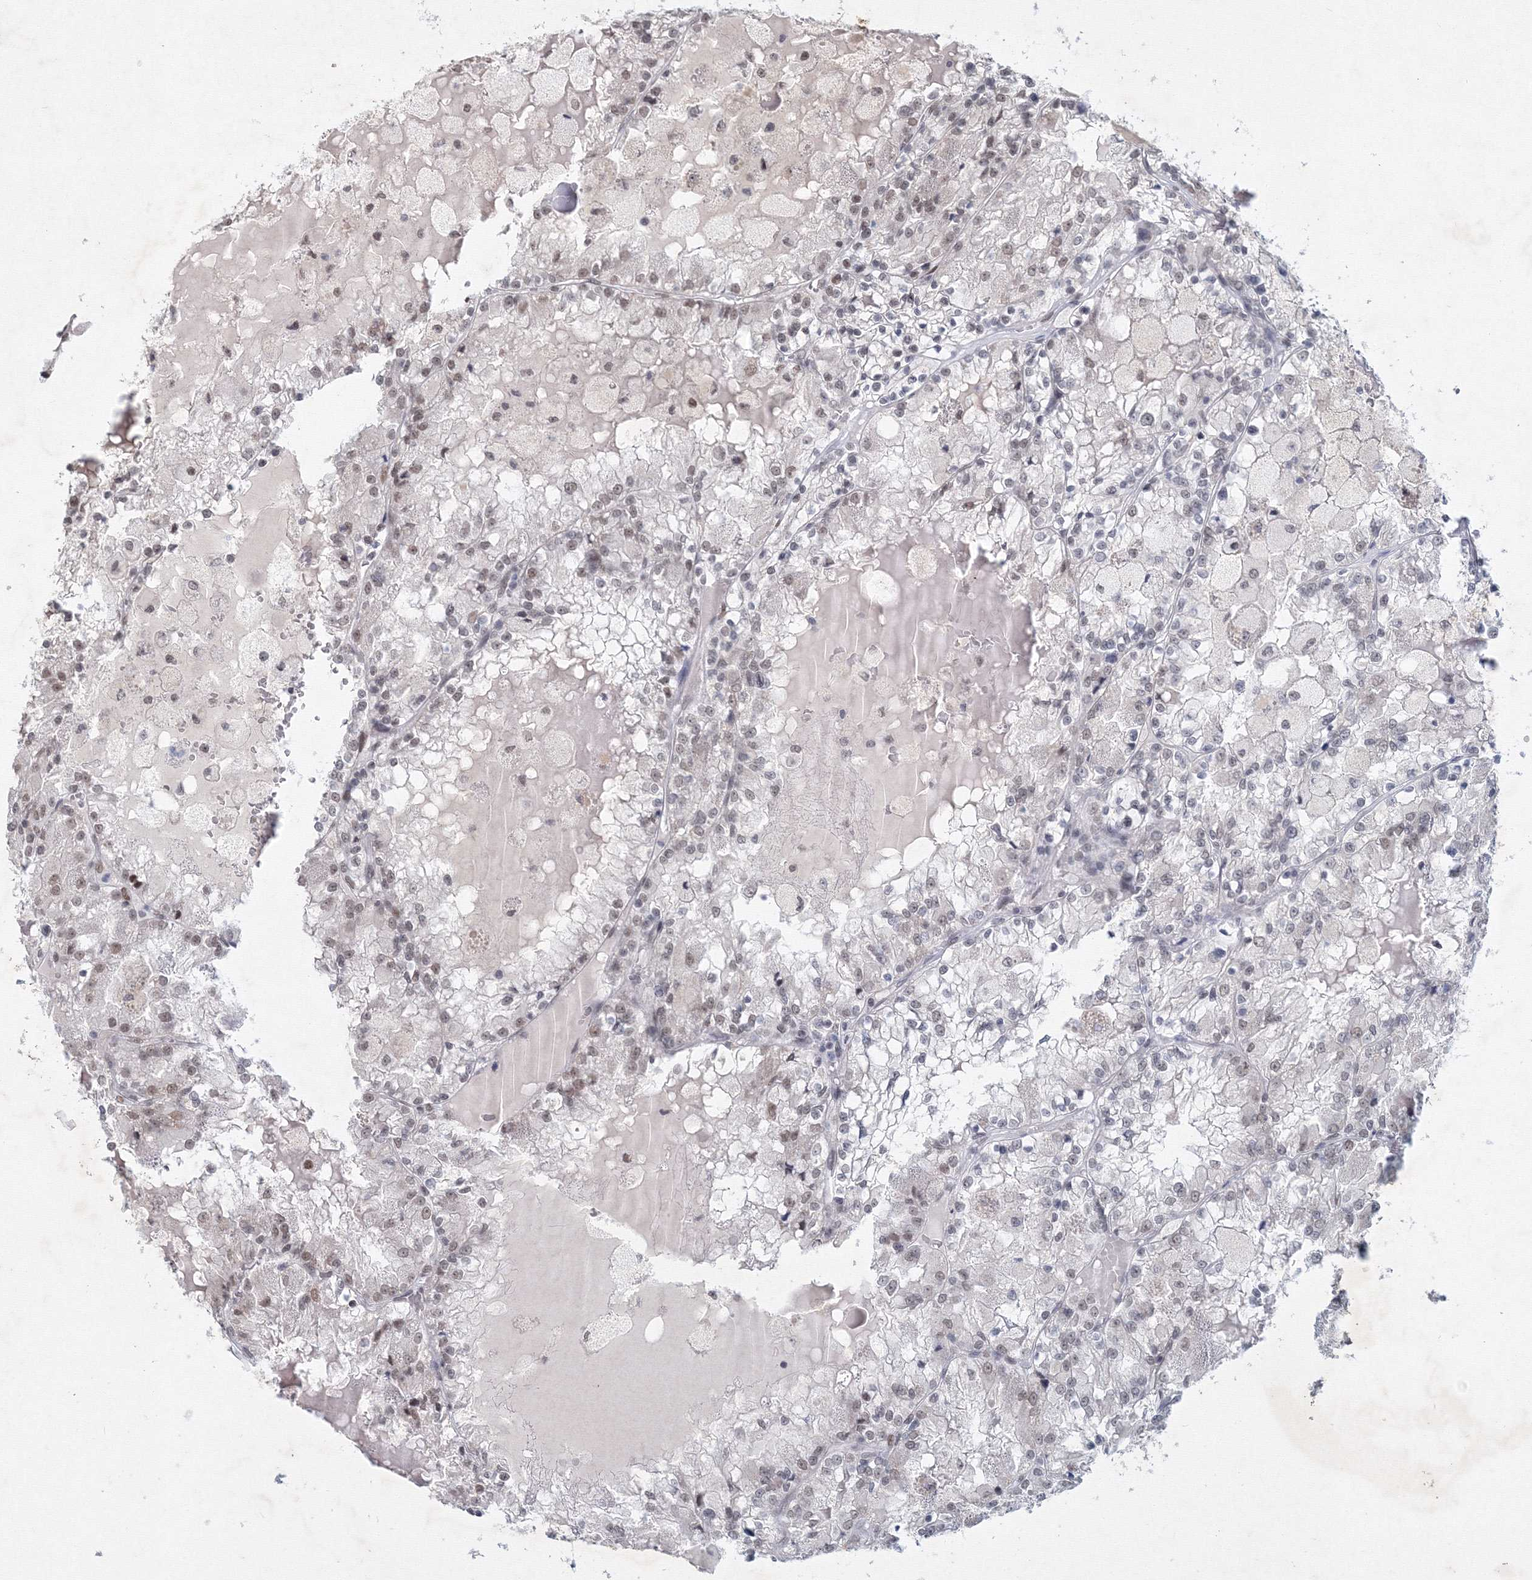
{"staining": {"intensity": "weak", "quantity": "<25%", "location": "nuclear"}, "tissue": "renal cancer", "cell_type": "Tumor cells", "image_type": "cancer", "snomed": [{"axis": "morphology", "description": "Adenocarcinoma, NOS"}, {"axis": "topography", "description": "Kidney"}], "caption": "Tumor cells are negative for protein expression in human renal cancer (adenocarcinoma).", "gene": "SF3B6", "patient": {"sex": "female", "age": 56}}